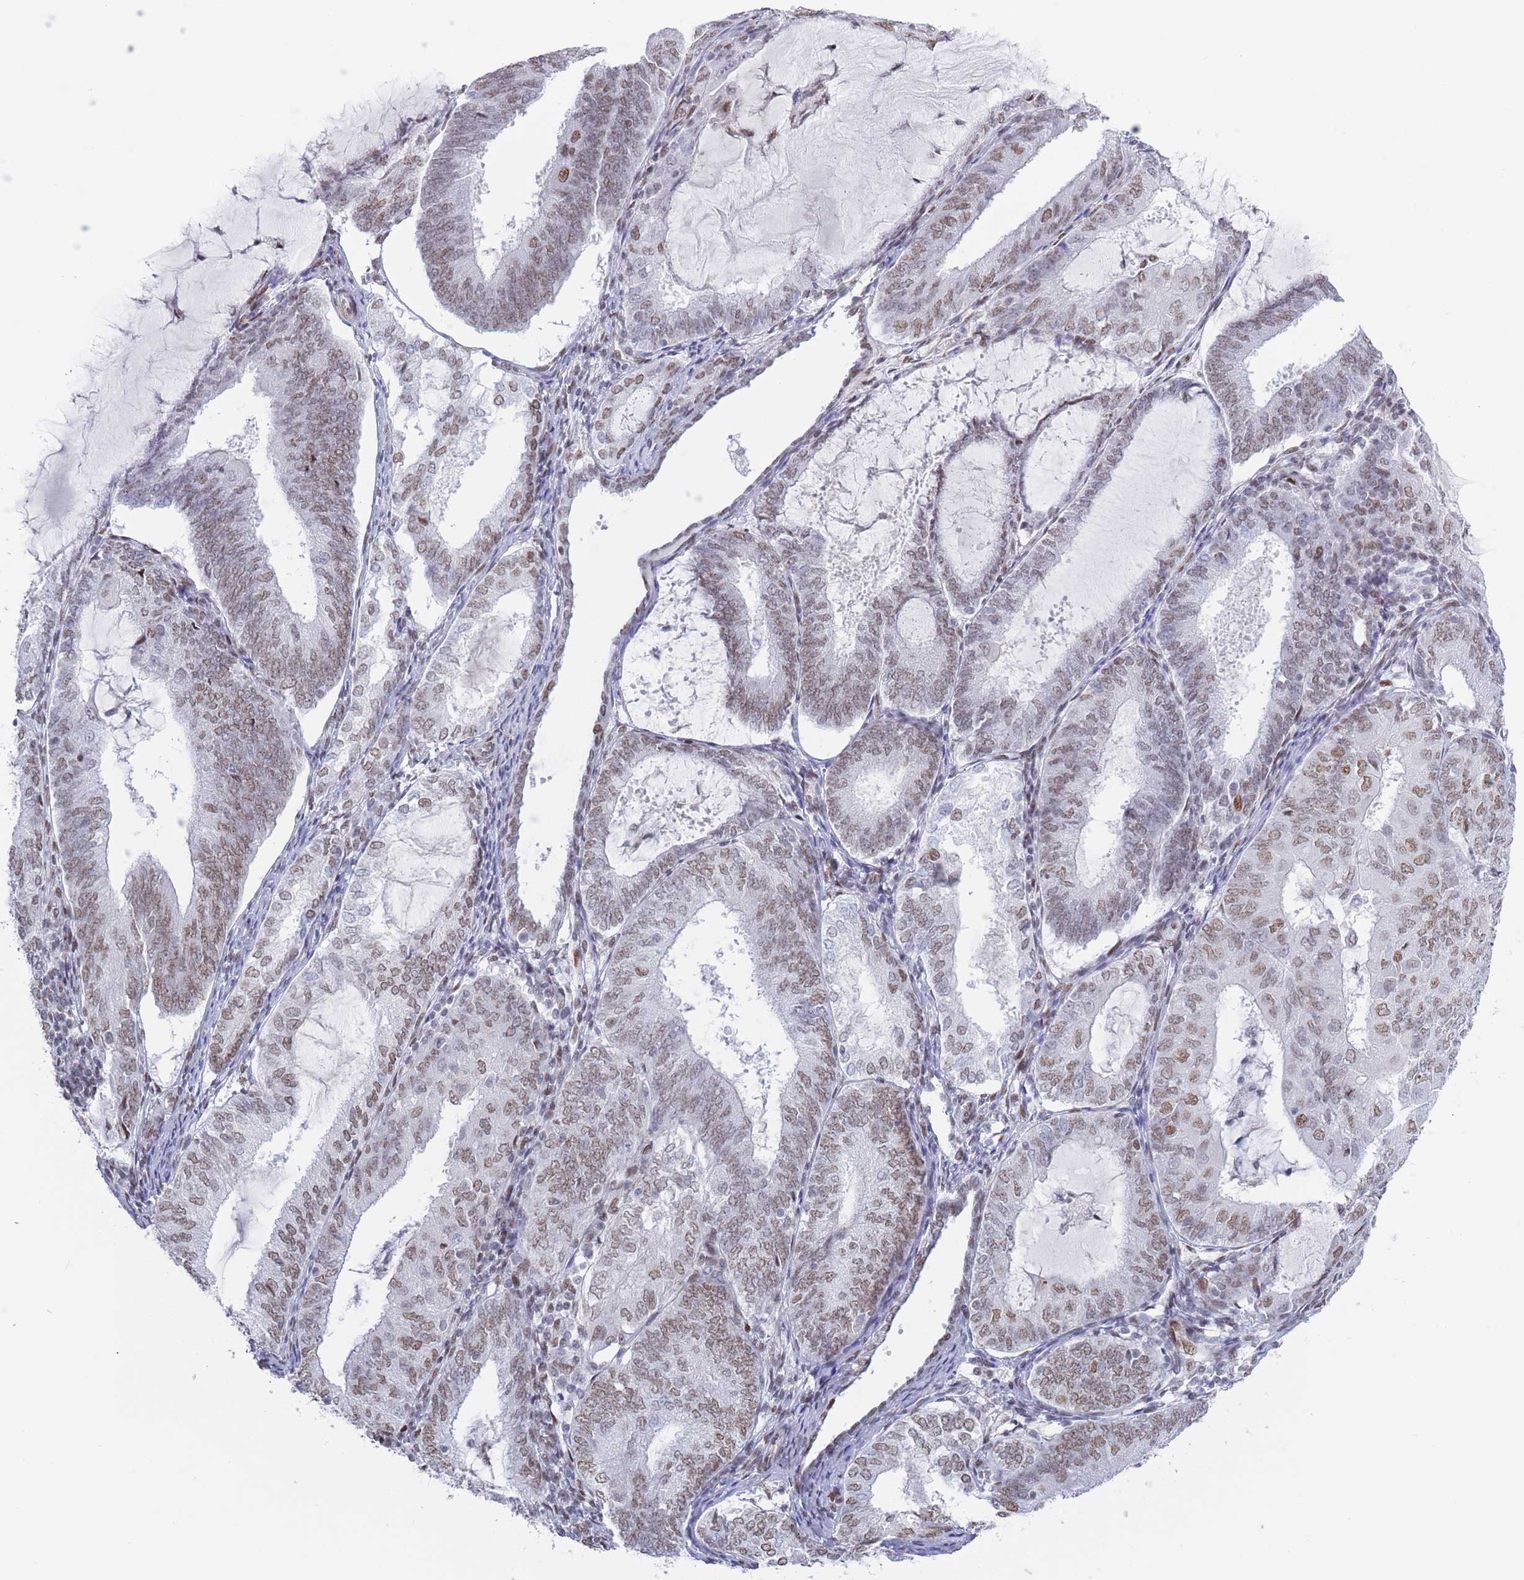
{"staining": {"intensity": "moderate", "quantity": ">75%", "location": "nuclear"}, "tissue": "endometrial cancer", "cell_type": "Tumor cells", "image_type": "cancer", "snomed": [{"axis": "morphology", "description": "Adenocarcinoma, NOS"}, {"axis": "topography", "description": "Endometrium"}], "caption": "Protein expression by immunohistochemistry demonstrates moderate nuclear expression in approximately >75% of tumor cells in endometrial cancer (adenocarcinoma).", "gene": "ZNF382", "patient": {"sex": "female", "age": 81}}